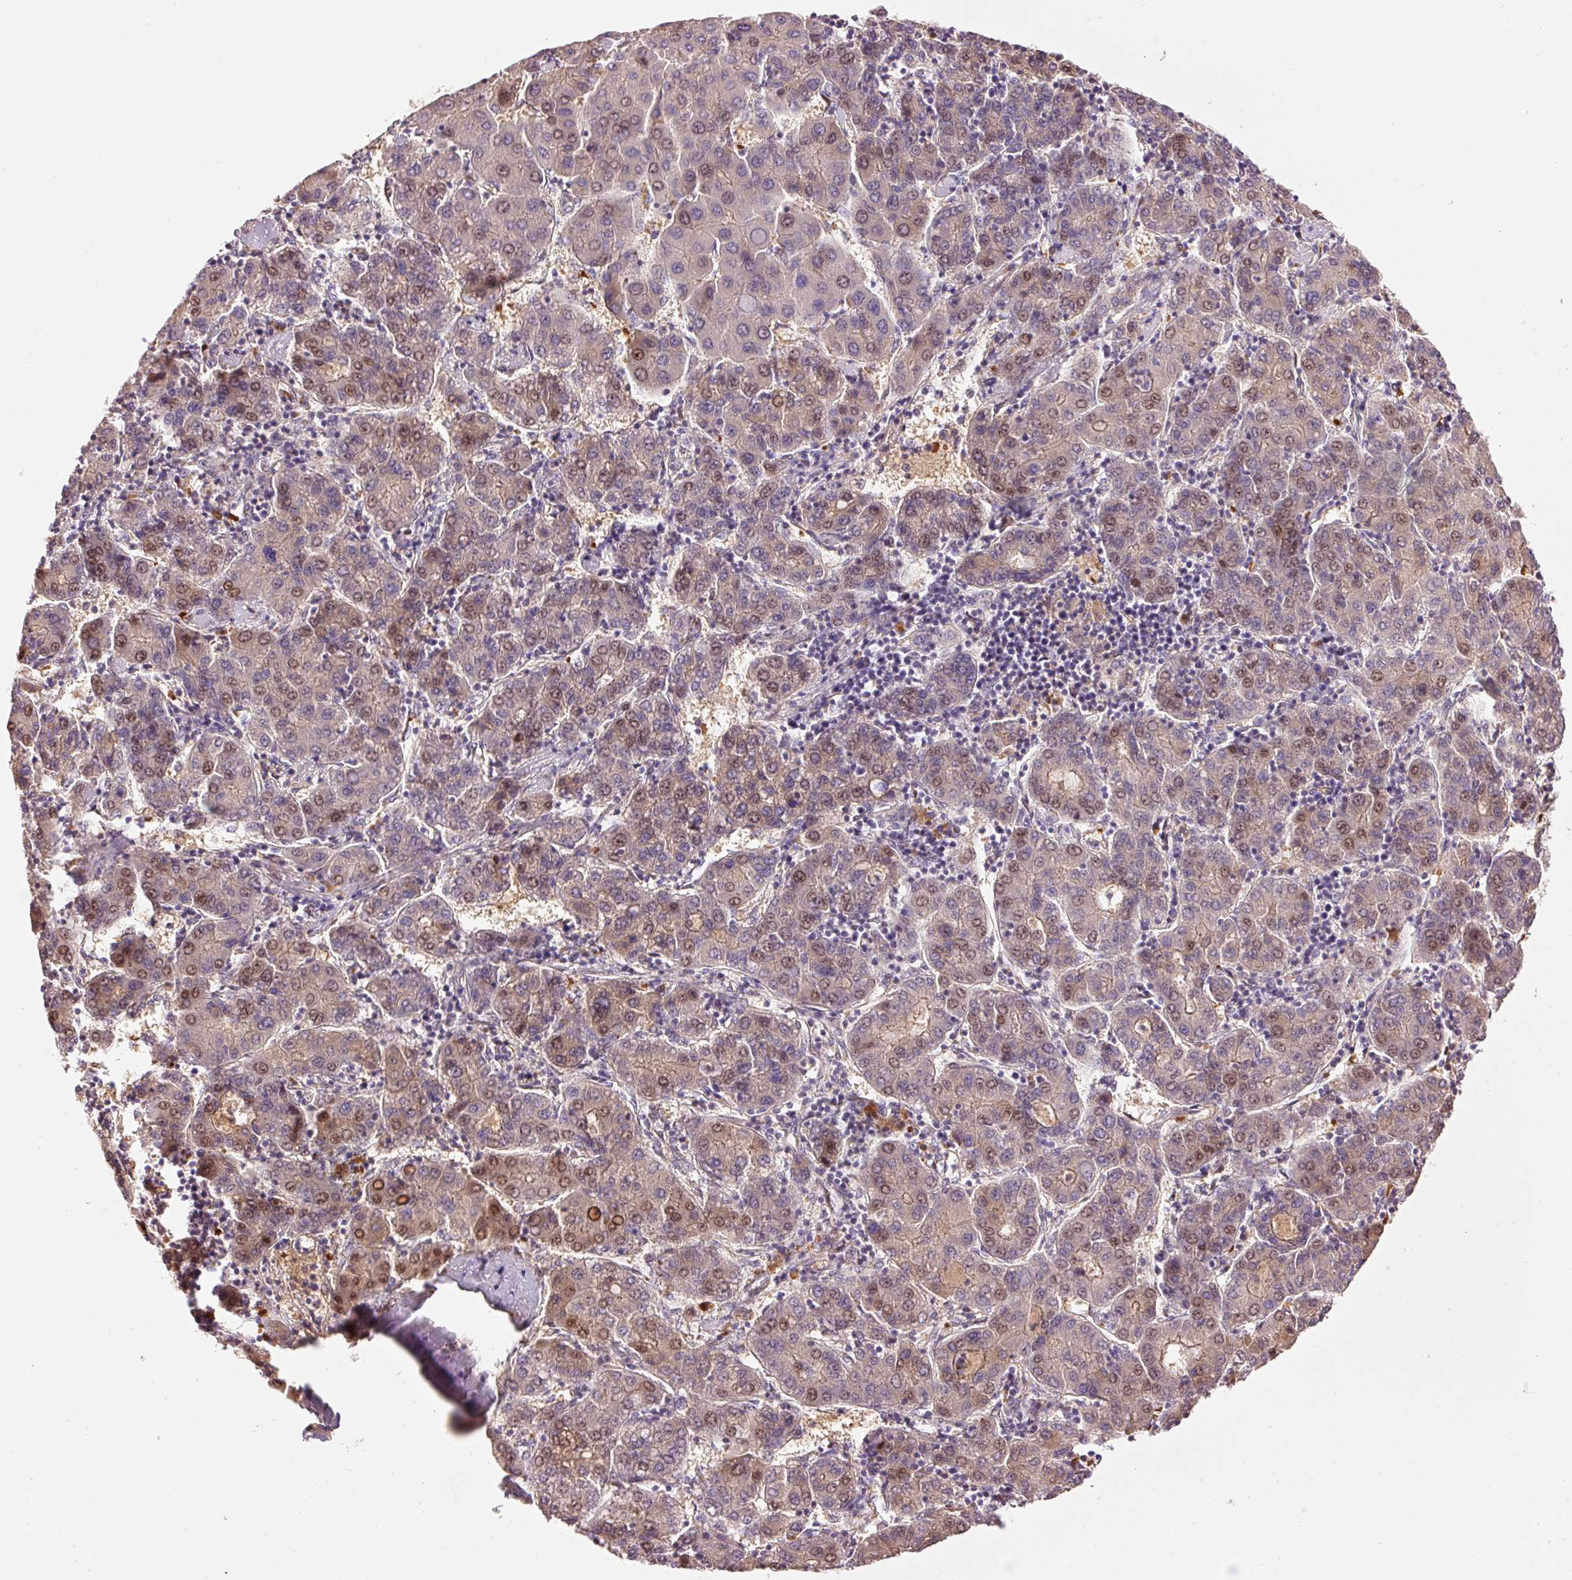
{"staining": {"intensity": "moderate", "quantity": "25%-75%", "location": "cytoplasmic/membranous,nuclear"}, "tissue": "liver cancer", "cell_type": "Tumor cells", "image_type": "cancer", "snomed": [{"axis": "morphology", "description": "Carcinoma, Hepatocellular, NOS"}, {"axis": "topography", "description": "Liver"}], "caption": "Immunohistochemical staining of liver cancer shows moderate cytoplasmic/membranous and nuclear protein staining in approximately 25%-75% of tumor cells.", "gene": "CMTM8", "patient": {"sex": "male", "age": 65}}